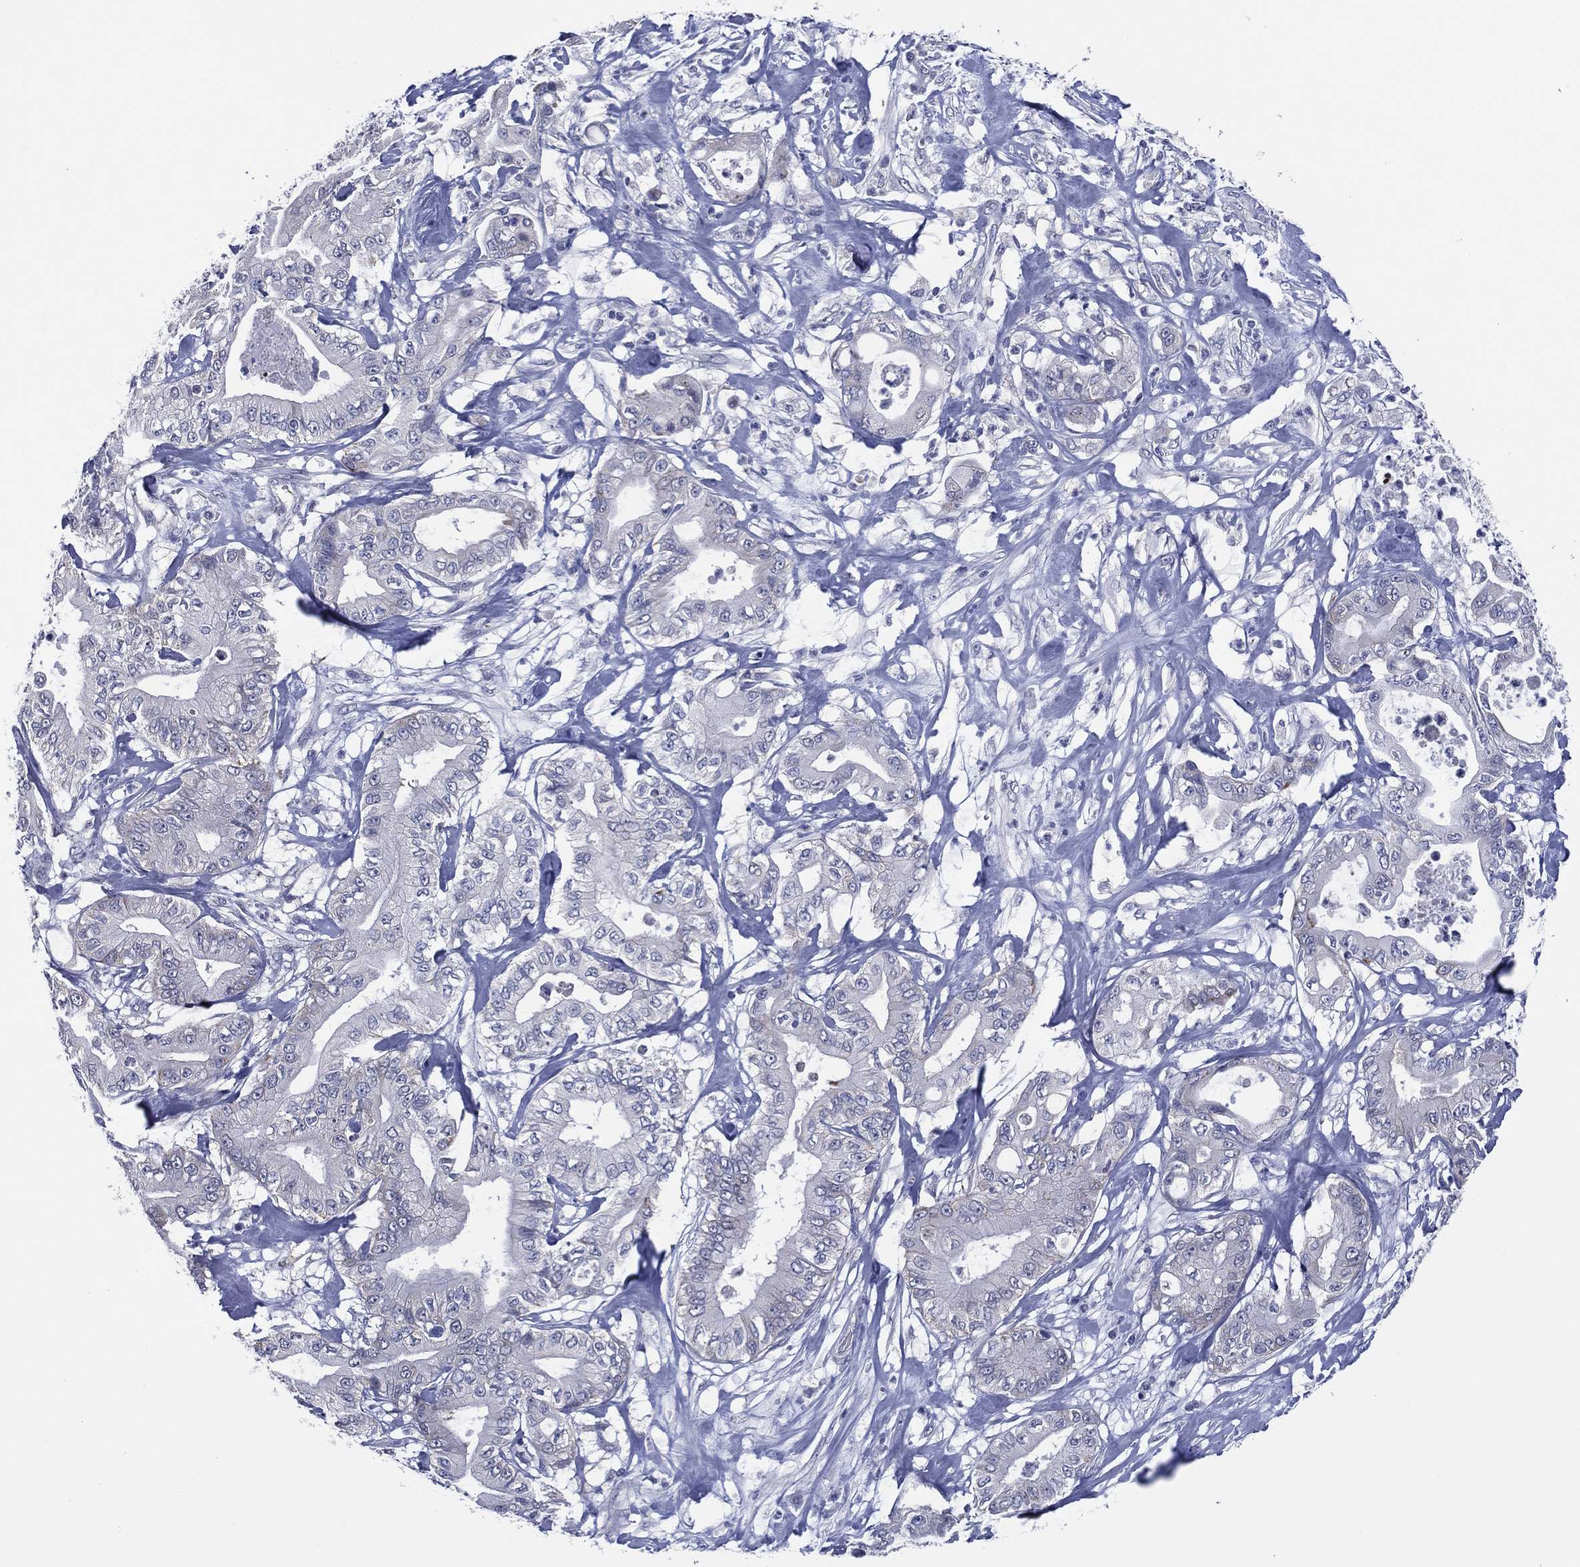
{"staining": {"intensity": "negative", "quantity": "none", "location": "none"}, "tissue": "pancreatic cancer", "cell_type": "Tumor cells", "image_type": "cancer", "snomed": [{"axis": "morphology", "description": "Adenocarcinoma, NOS"}, {"axis": "topography", "description": "Pancreas"}], "caption": "Immunohistochemistry (IHC) of pancreatic adenocarcinoma reveals no expression in tumor cells.", "gene": "TRIM31", "patient": {"sex": "male", "age": 71}}